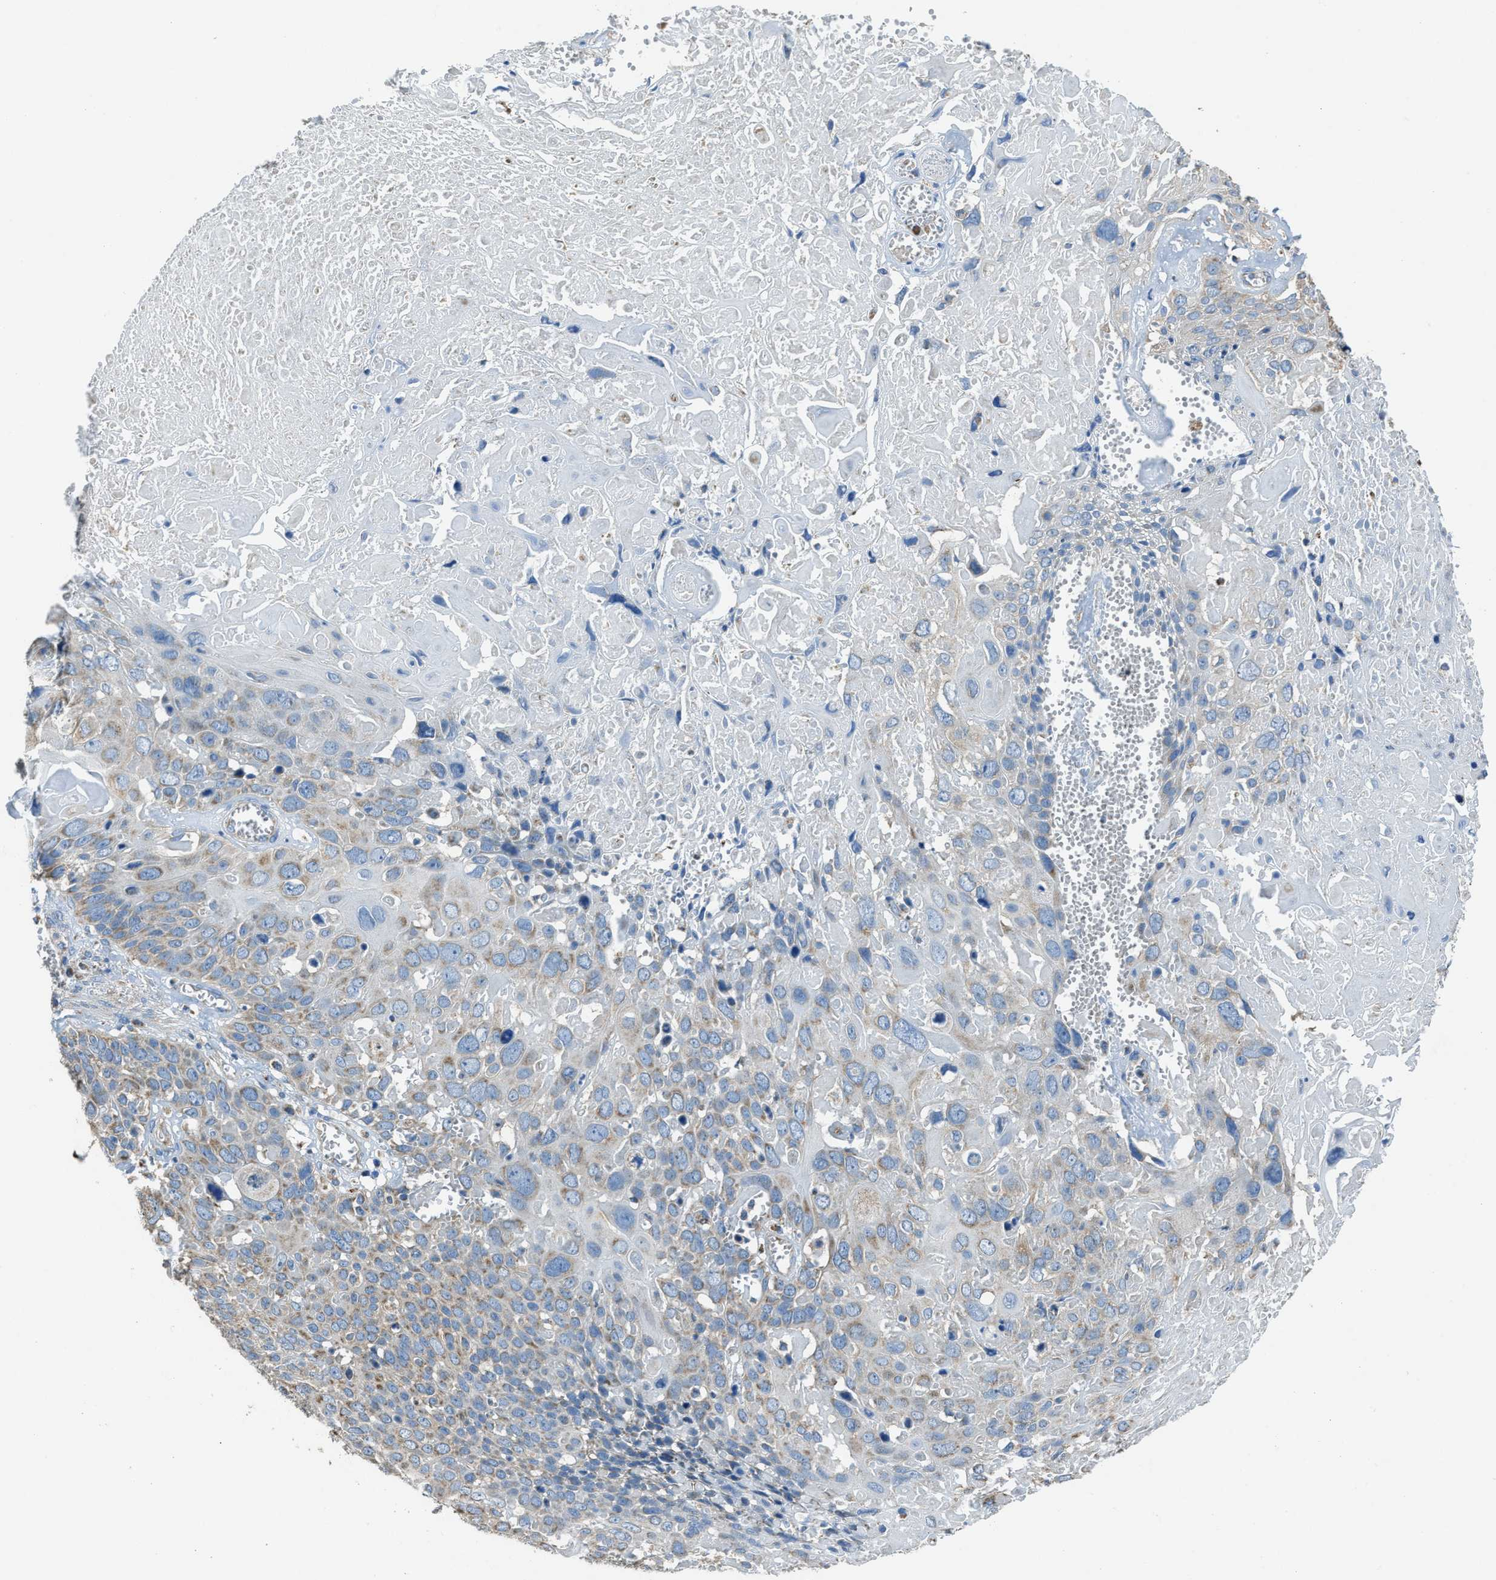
{"staining": {"intensity": "weak", "quantity": "<25%", "location": "cytoplasmic/membranous"}, "tissue": "cervical cancer", "cell_type": "Tumor cells", "image_type": "cancer", "snomed": [{"axis": "morphology", "description": "Squamous cell carcinoma, NOS"}, {"axis": "topography", "description": "Cervix"}], "caption": "A micrograph of human cervical cancer (squamous cell carcinoma) is negative for staining in tumor cells.", "gene": "SLC25A11", "patient": {"sex": "female", "age": 74}}